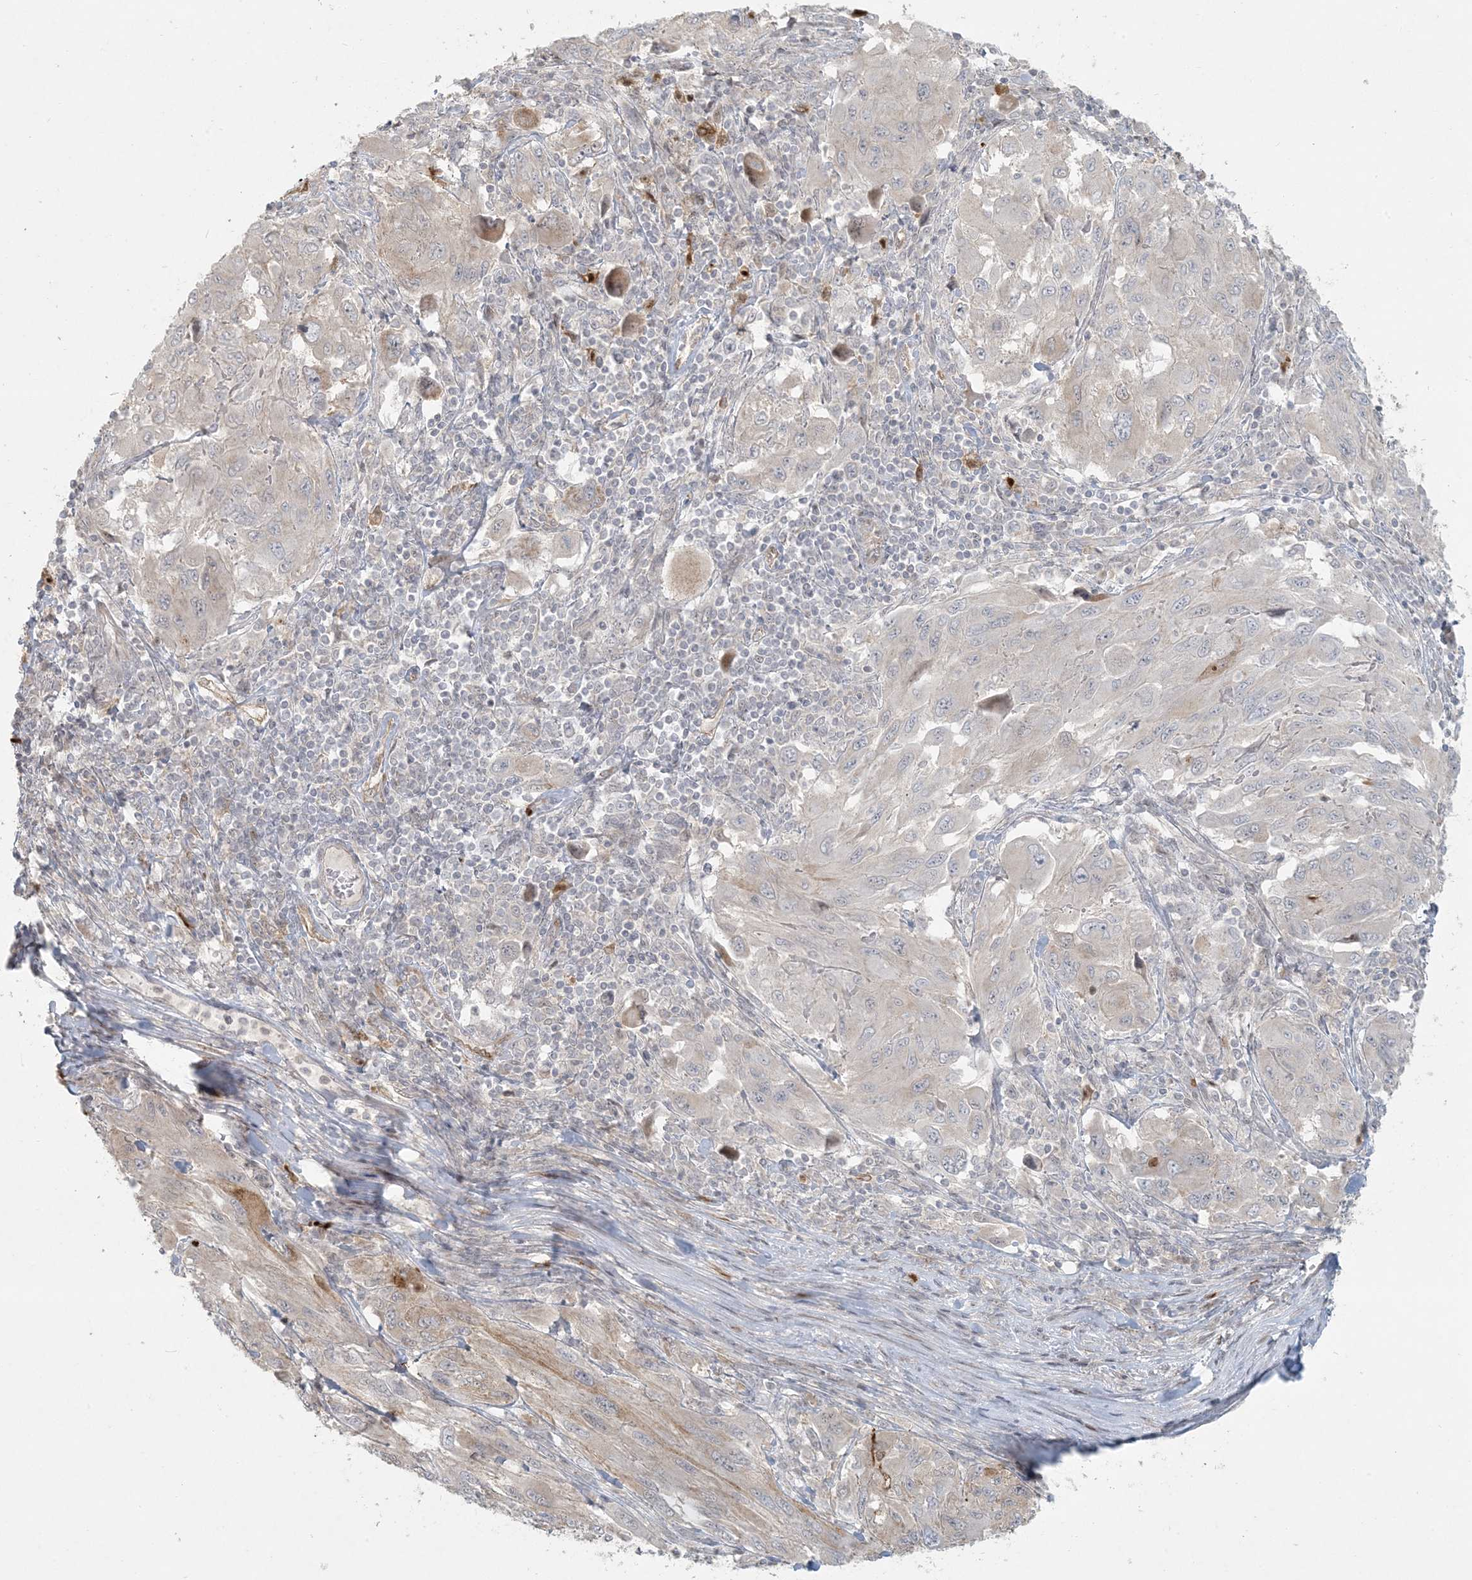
{"staining": {"intensity": "negative", "quantity": "none", "location": "none"}, "tissue": "melanoma", "cell_type": "Tumor cells", "image_type": "cancer", "snomed": [{"axis": "morphology", "description": "Malignant melanoma, NOS"}, {"axis": "topography", "description": "Skin"}], "caption": "DAB (3,3'-diaminobenzidine) immunohistochemical staining of human malignant melanoma exhibits no significant positivity in tumor cells. (IHC, brightfield microscopy, high magnification).", "gene": "BCORL1", "patient": {"sex": "female", "age": 91}}